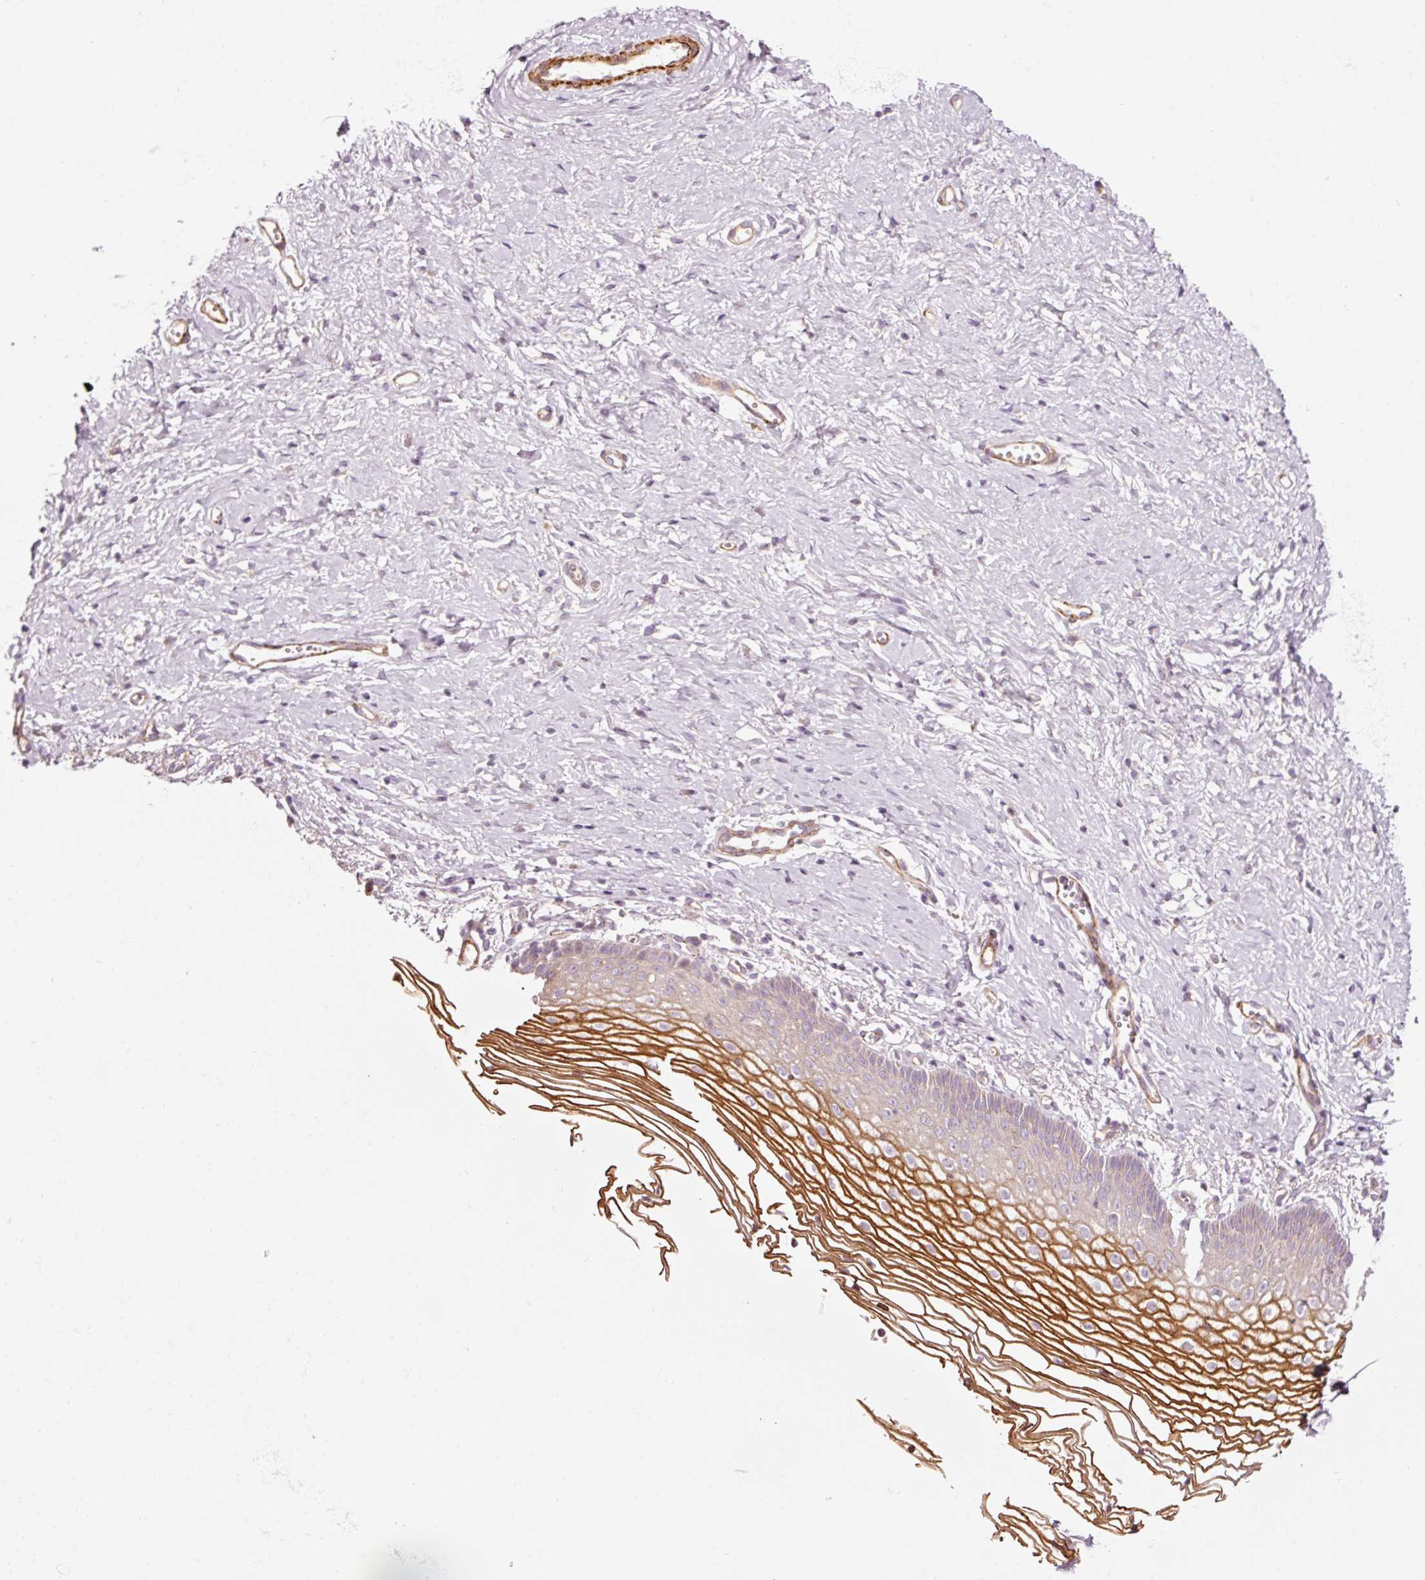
{"staining": {"intensity": "strong", "quantity": "25%-75%", "location": "cytoplasmic/membranous"}, "tissue": "vagina", "cell_type": "Squamous epithelial cells", "image_type": "normal", "snomed": [{"axis": "morphology", "description": "Normal tissue, NOS"}, {"axis": "topography", "description": "Vagina"}], "caption": "IHC photomicrograph of normal vagina: vagina stained using immunohistochemistry exhibits high levels of strong protein expression localized specifically in the cytoplasmic/membranous of squamous epithelial cells, appearing as a cytoplasmic/membranous brown color.", "gene": "ANKRD20A1", "patient": {"sex": "female", "age": 56}}